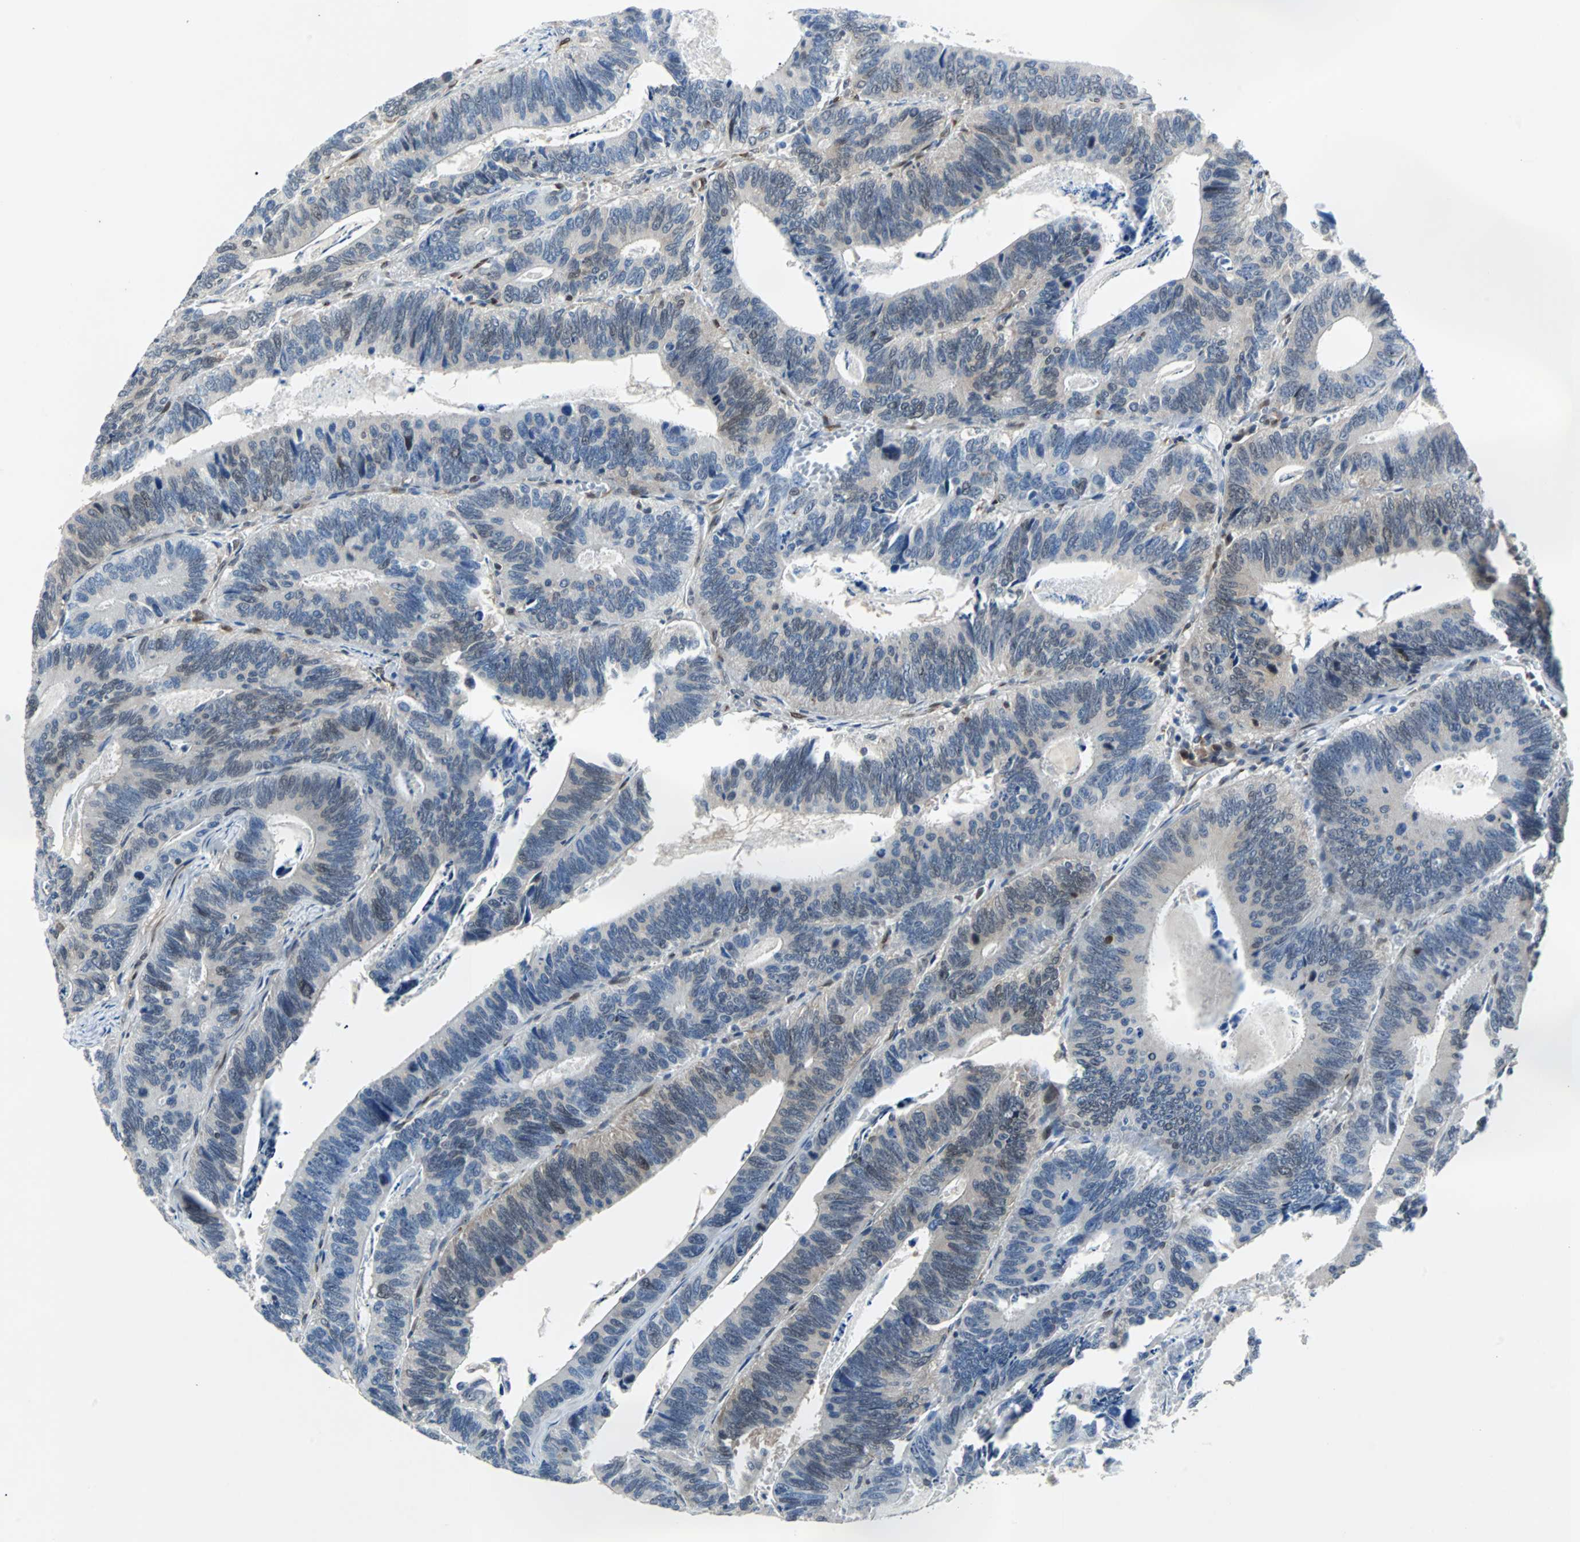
{"staining": {"intensity": "weak", "quantity": "<25%", "location": "nuclear"}, "tissue": "colorectal cancer", "cell_type": "Tumor cells", "image_type": "cancer", "snomed": [{"axis": "morphology", "description": "Adenocarcinoma, NOS"}, {"axis": "topography", "description": "Colon"}], "caption": "Immunohistochemistry (IHC) image of human colorectal adenocarcinoma stained for a protein (brown), which demonstrates no positivity in tumor cells.", "gene": "MAP2K6", "patient": {"sex": "male", "age": 72}}